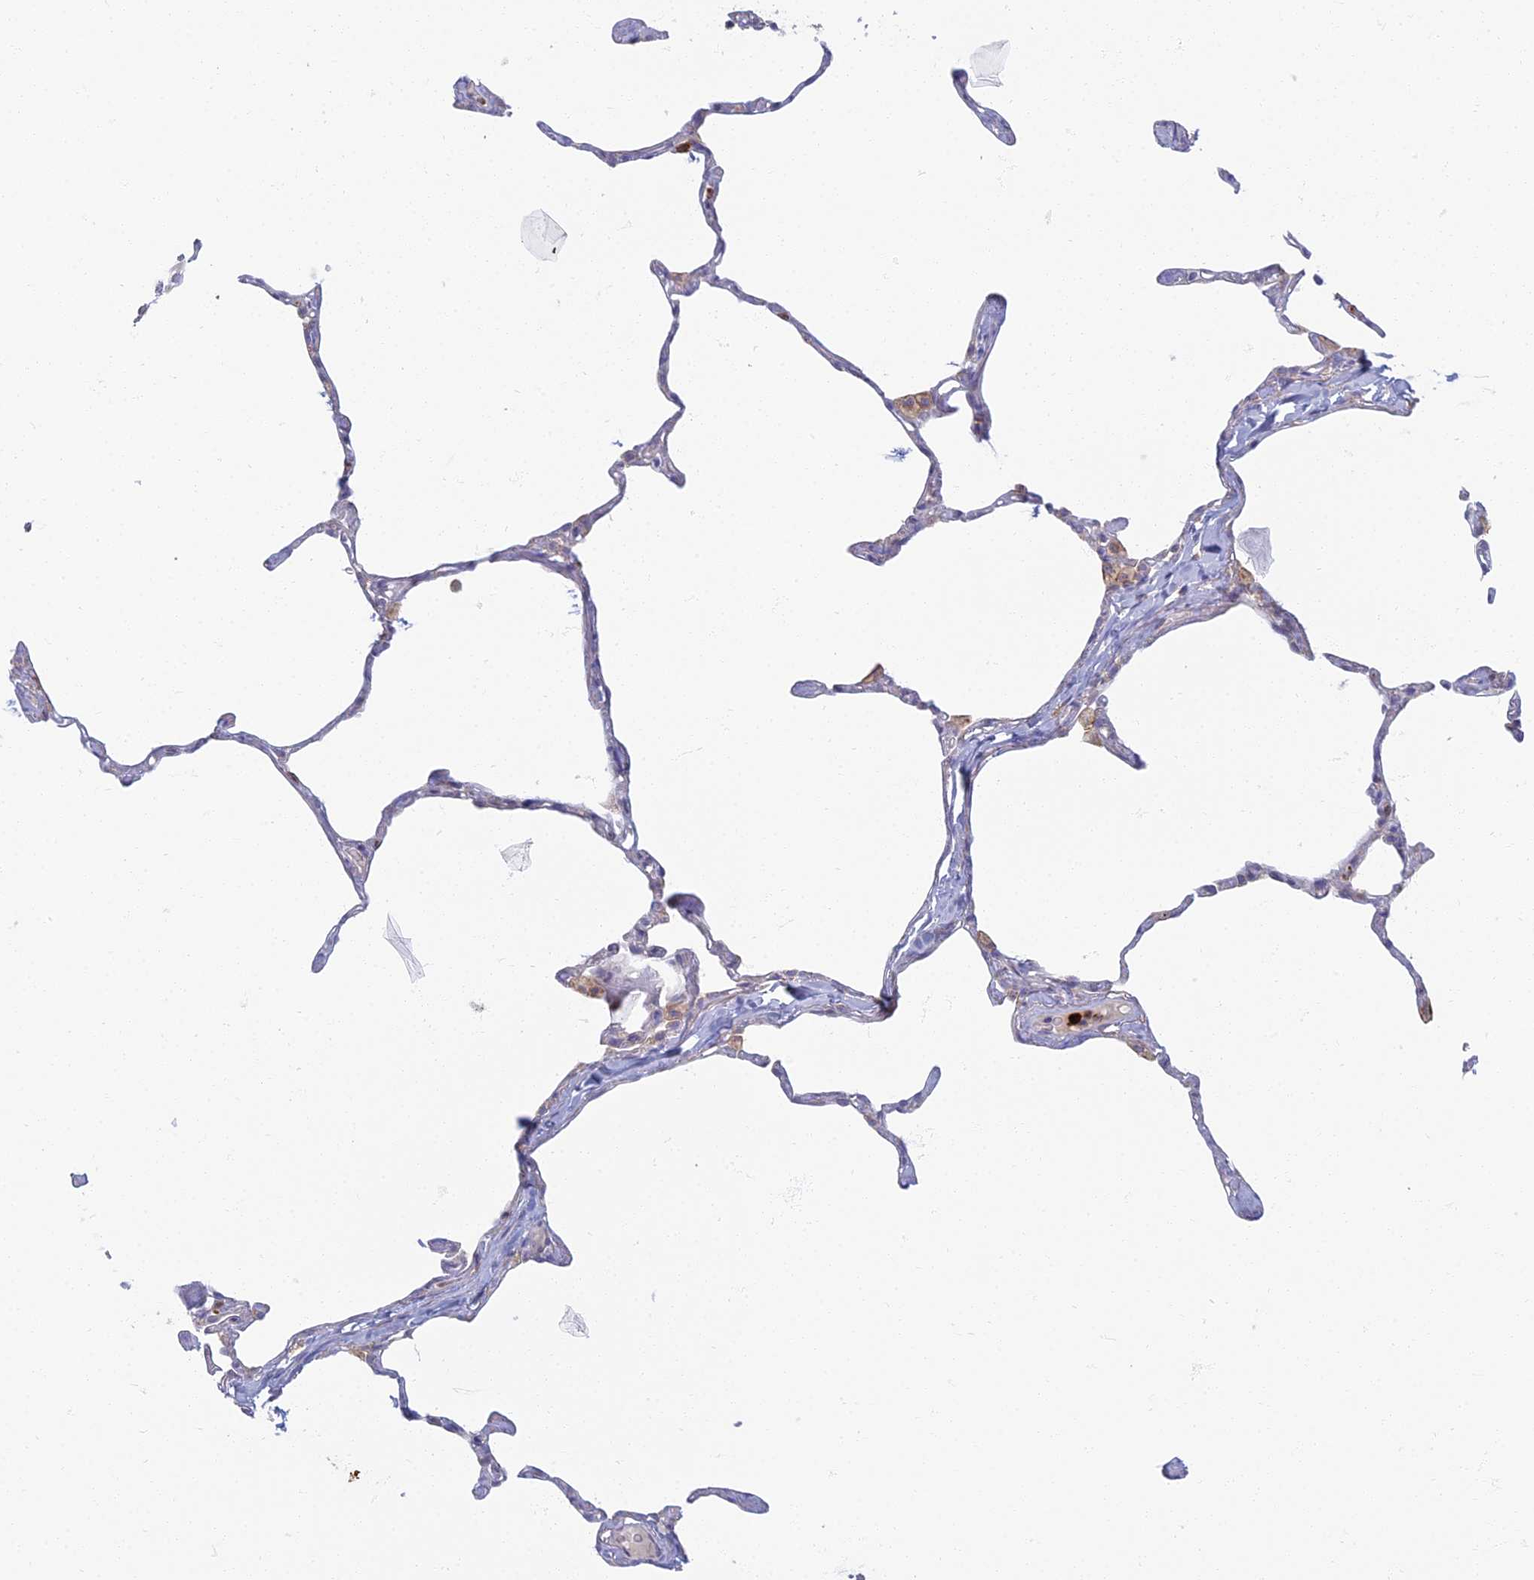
{"staining": {"intensity": "negative", "quantity": "none", "location": "none"}, "tissue": "lung", "cell_type": "Alveolar cells", "image_type": "normal", "snomed": [{"axis": "morphology", "description": "Normal tissue, NOS"}, {"axis": "topography", "description": "Lung"}], "caption": "High magnification brightfield microscopy of benign lung stained with DAB (3,3'-diaminobenzidine) (brown) and counterstained with hematoxylin (blue): alveolar cells show no significant expression.", "gene": "PROX2", "patient": {"sex": "male", "age": 65}}